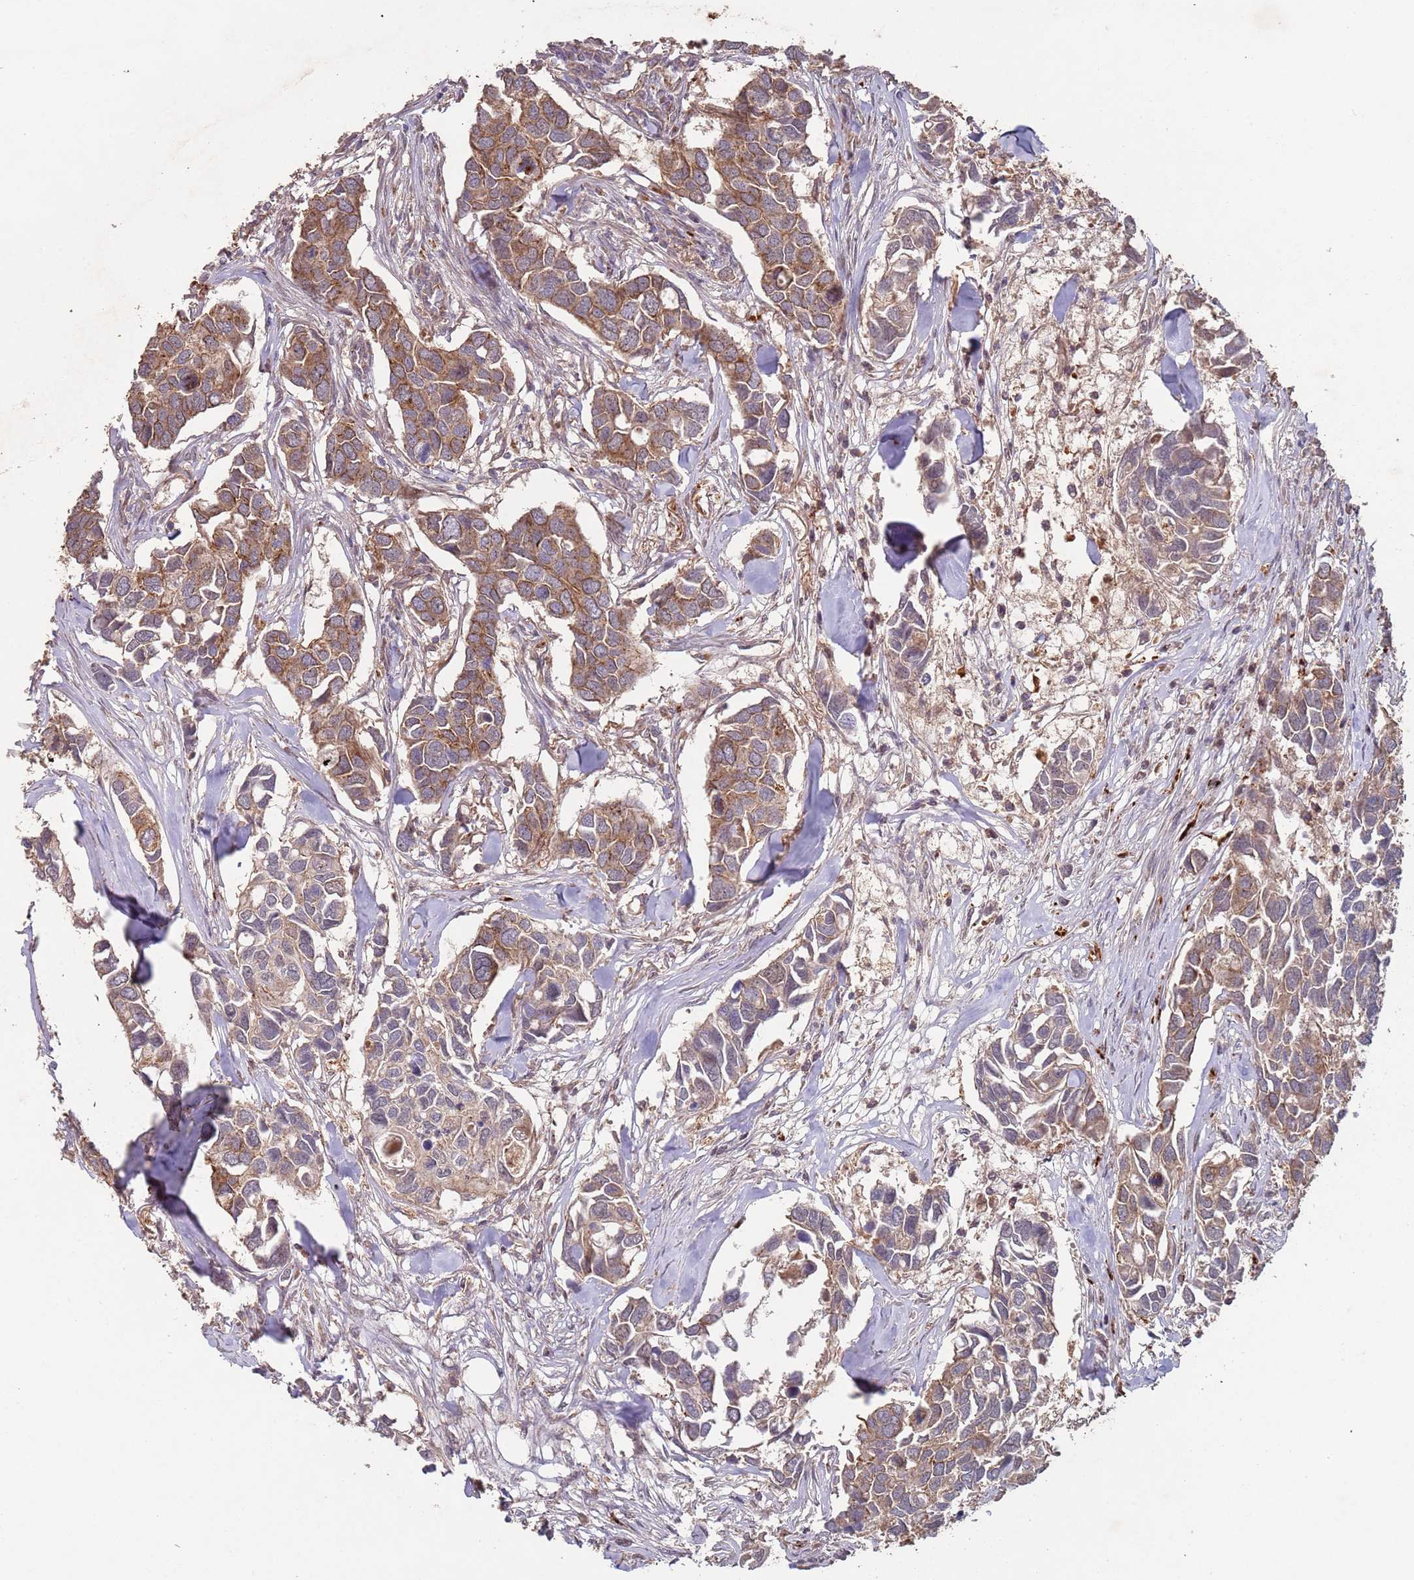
{"staining": {"intensity": "moderate", "quantity": ">75%", "location": "cytoplasmic/membranous"}, "tissue": "breast cancer", "cell_type": "Tumor cells", "image_type": "cancer", "snomed": [{"axis": "morphology", "description": "Duct carcinoma"}, {"axis": "topography", "description": "Breast"}], "caption": "The photomicrograph demonstrates immunohistochemical staining of breast intraductal carcinoma. There is moderate cytoplasmic/membranous positivity is appreciated in approximately >75% of tumor cells.", "gene": "KANSL1L", "patient": {"sex": "female", "age": 83}}